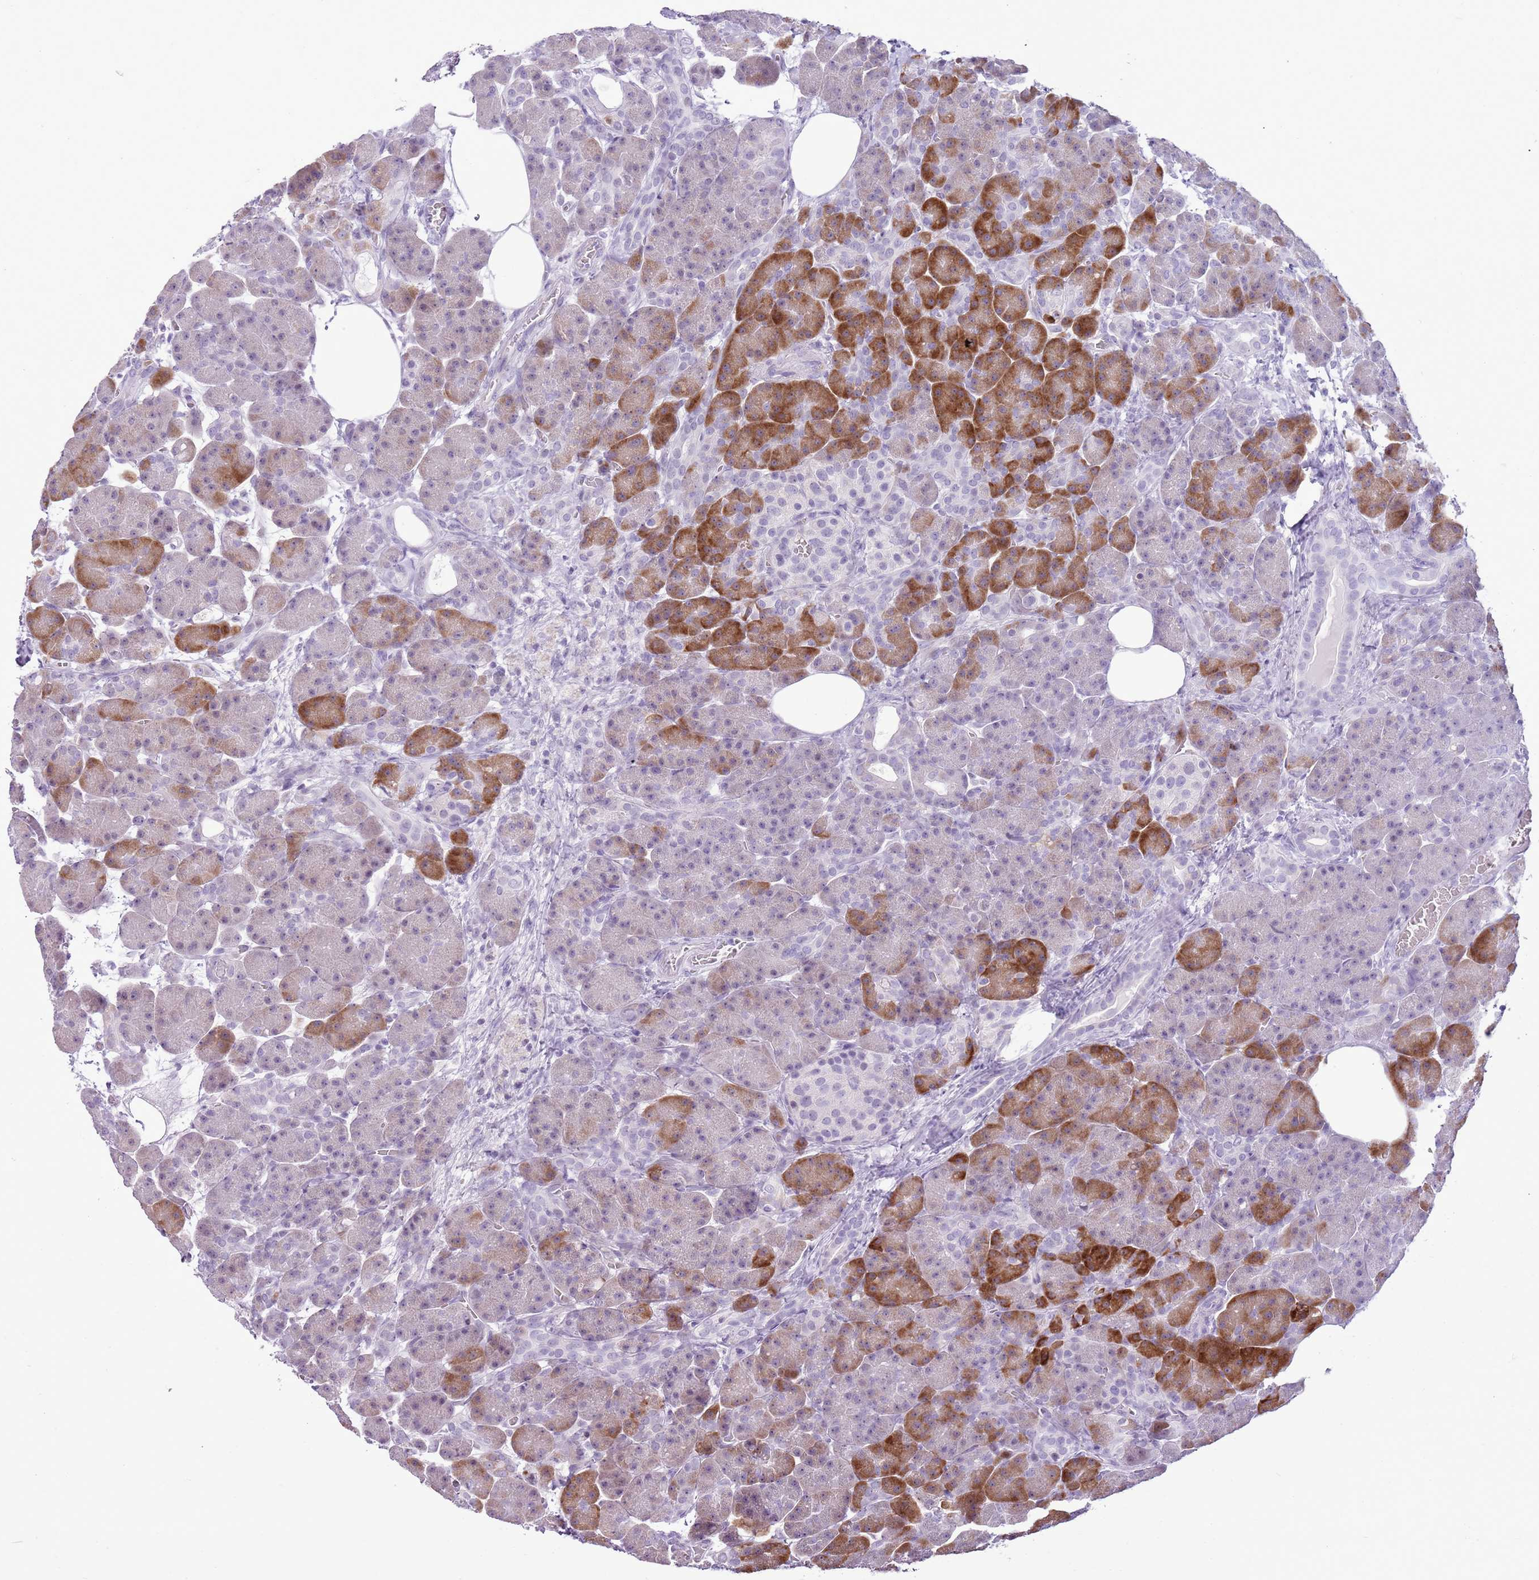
{"staining": {"intensity": "strong", "quantity": "25%-75%", "location": "cytoplasmic/membranous"}, "tissue": "pancreas", "cell_type": "Exocrine glandular cells", "image_type": "normal", "snomed": [{"axis": "morphology", "description": "Normal tissue, NOS"}, {"axis": "topography", "description": "Pancreas"}], "caption": "This photomicrograph reveals IHC staining of benign pancreas, with high strong cytoplasmic/membranous staining in about 25%-75% of exocrine glandular cells.", "gene": "RPL3L", "patient": {"sex": "male", "age": 63}}